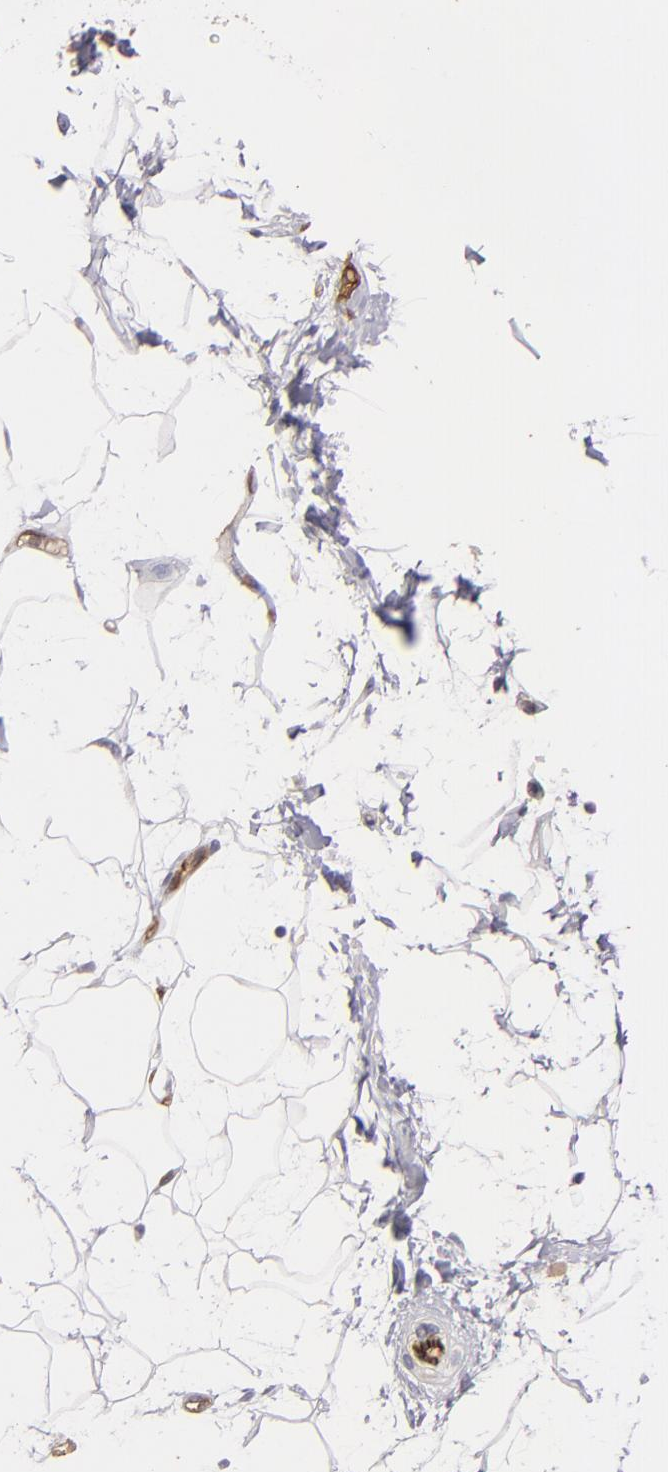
{"staining": {"intensity": "negative", "quantity": "none", "location": "none"}, "tissue": "adipose tissue", "cell_type": "Adipocytes", "image_type": "normal", "snomed": [{"axis": "morphology", "description": "Normal tissue, NOS"}, {"axis": "topography", "description": "Soft tissue"}], "caption": "The histopathology image demonstrates no significant positivity in adipocytes of adipose tissue. (DAB (3,3'-diaminobenzidine) immunohistochemistry (IHC) visualized using brightfield microscopy, high magnification).", "gene": "CLDN5", "patient": {"sex": "male", "age": 72}}